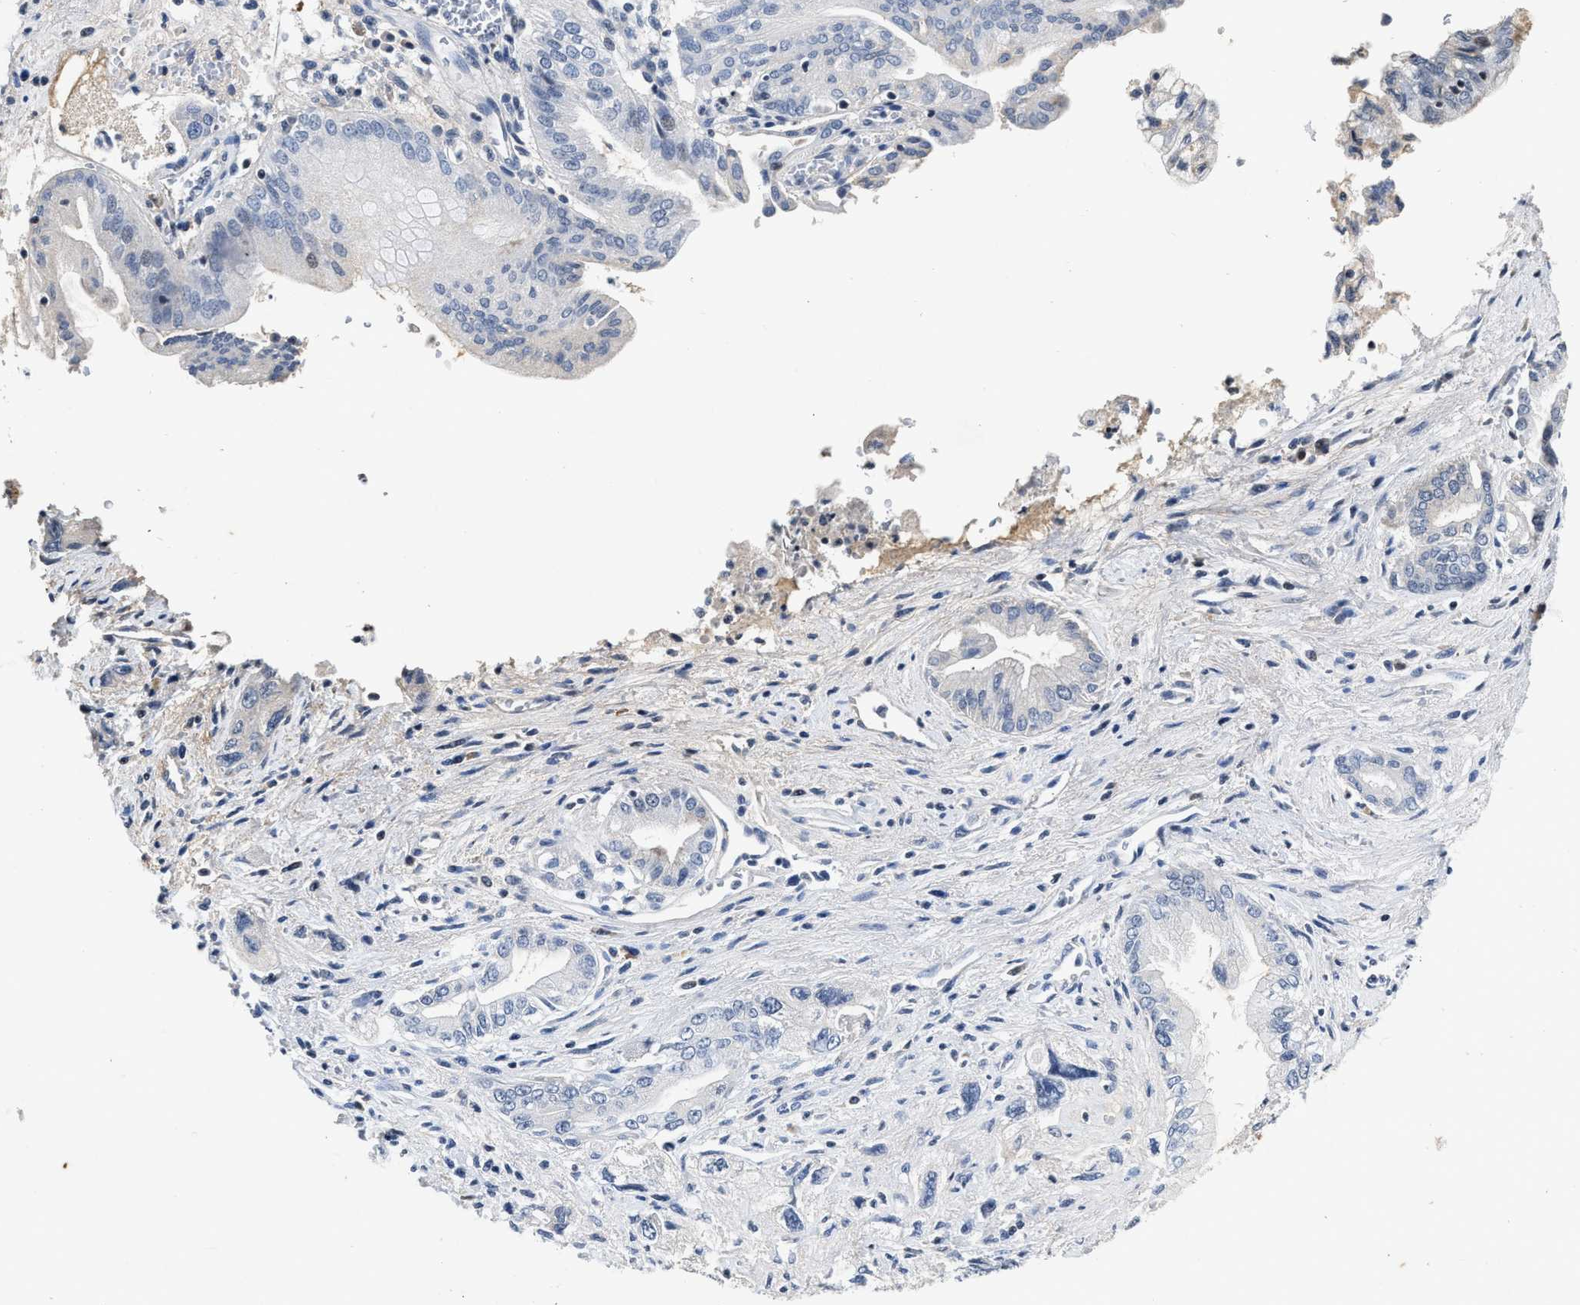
{"staining": {"intensity": "negative", "quantity": "none", "location": "none"}, "tissue": "pancreatic cancer", "cell_type": "Tumor cells", "image_type": "cancer", "snomed": [{"axis": "morphology", "description": "Adenocarcinoma, NOS"}, {"axis": "topography", "description": "Pancreas"}], "caption": "There is no significant staining in tumor cells of pancreatic adenocarcinoma.", "gene": "FBLN2", "patient": {"sex": "female", "age": 73}}